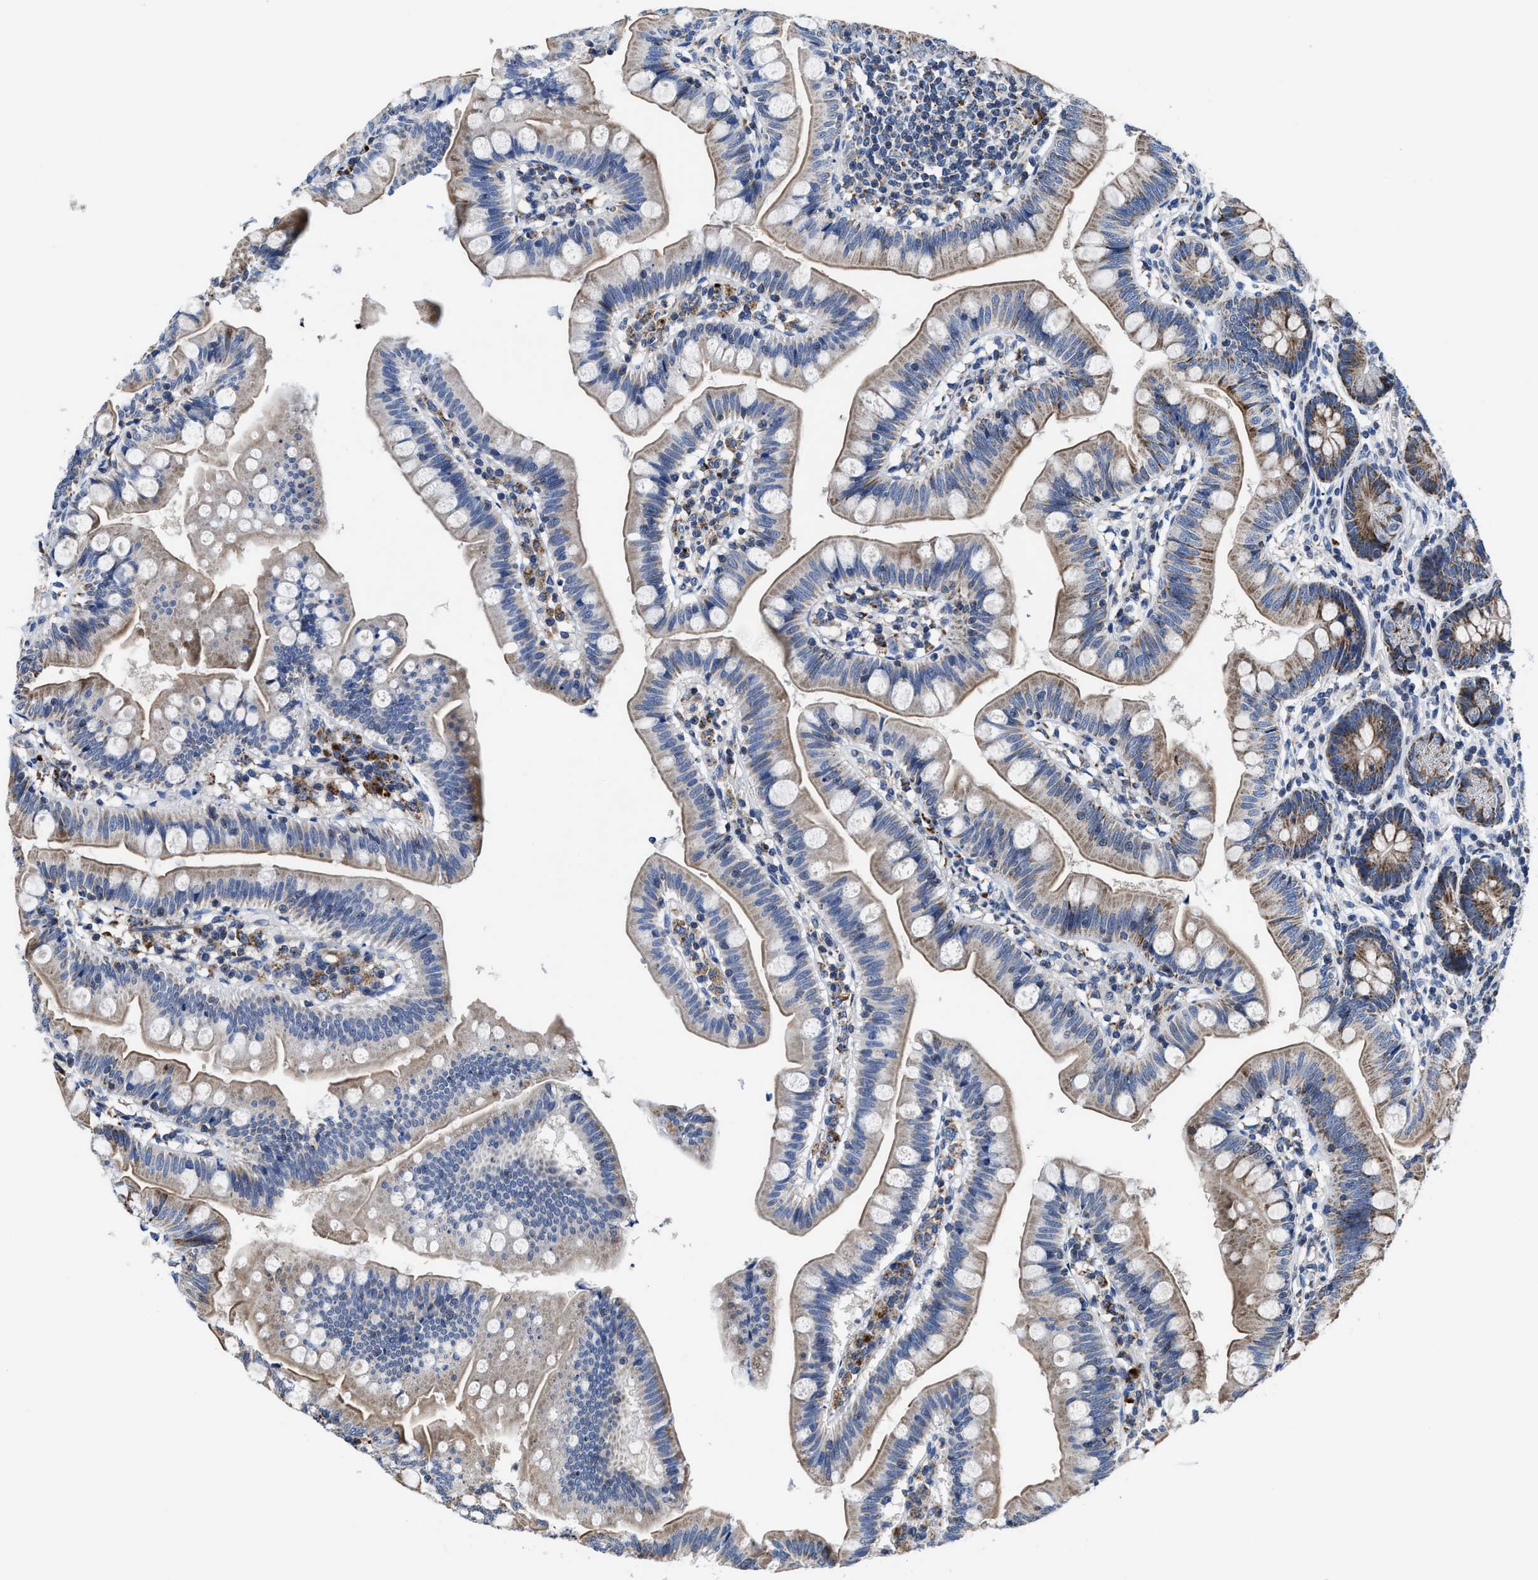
{"staining": {"intensity": "moderate", "quantity": ">75%", "location": "cytoplasmic/membranous"}, "tissue": "small intestine", "cell_type": "Glandular cells", "image_type": "normal", "snomed": [{"axis": "morphology", "description": "Normal tissue, NOS"}, {"axis": "topography", "description": "Small intestine"}], "caption": "Brown immunohistochemical staining in unremarkable human small intestine exhibits moderate cytoplasmic/membranous staining in approximately >75% of glandular cells.", "gene": "CACNA1D", "patient": {"sex": "male", "age": 7}}